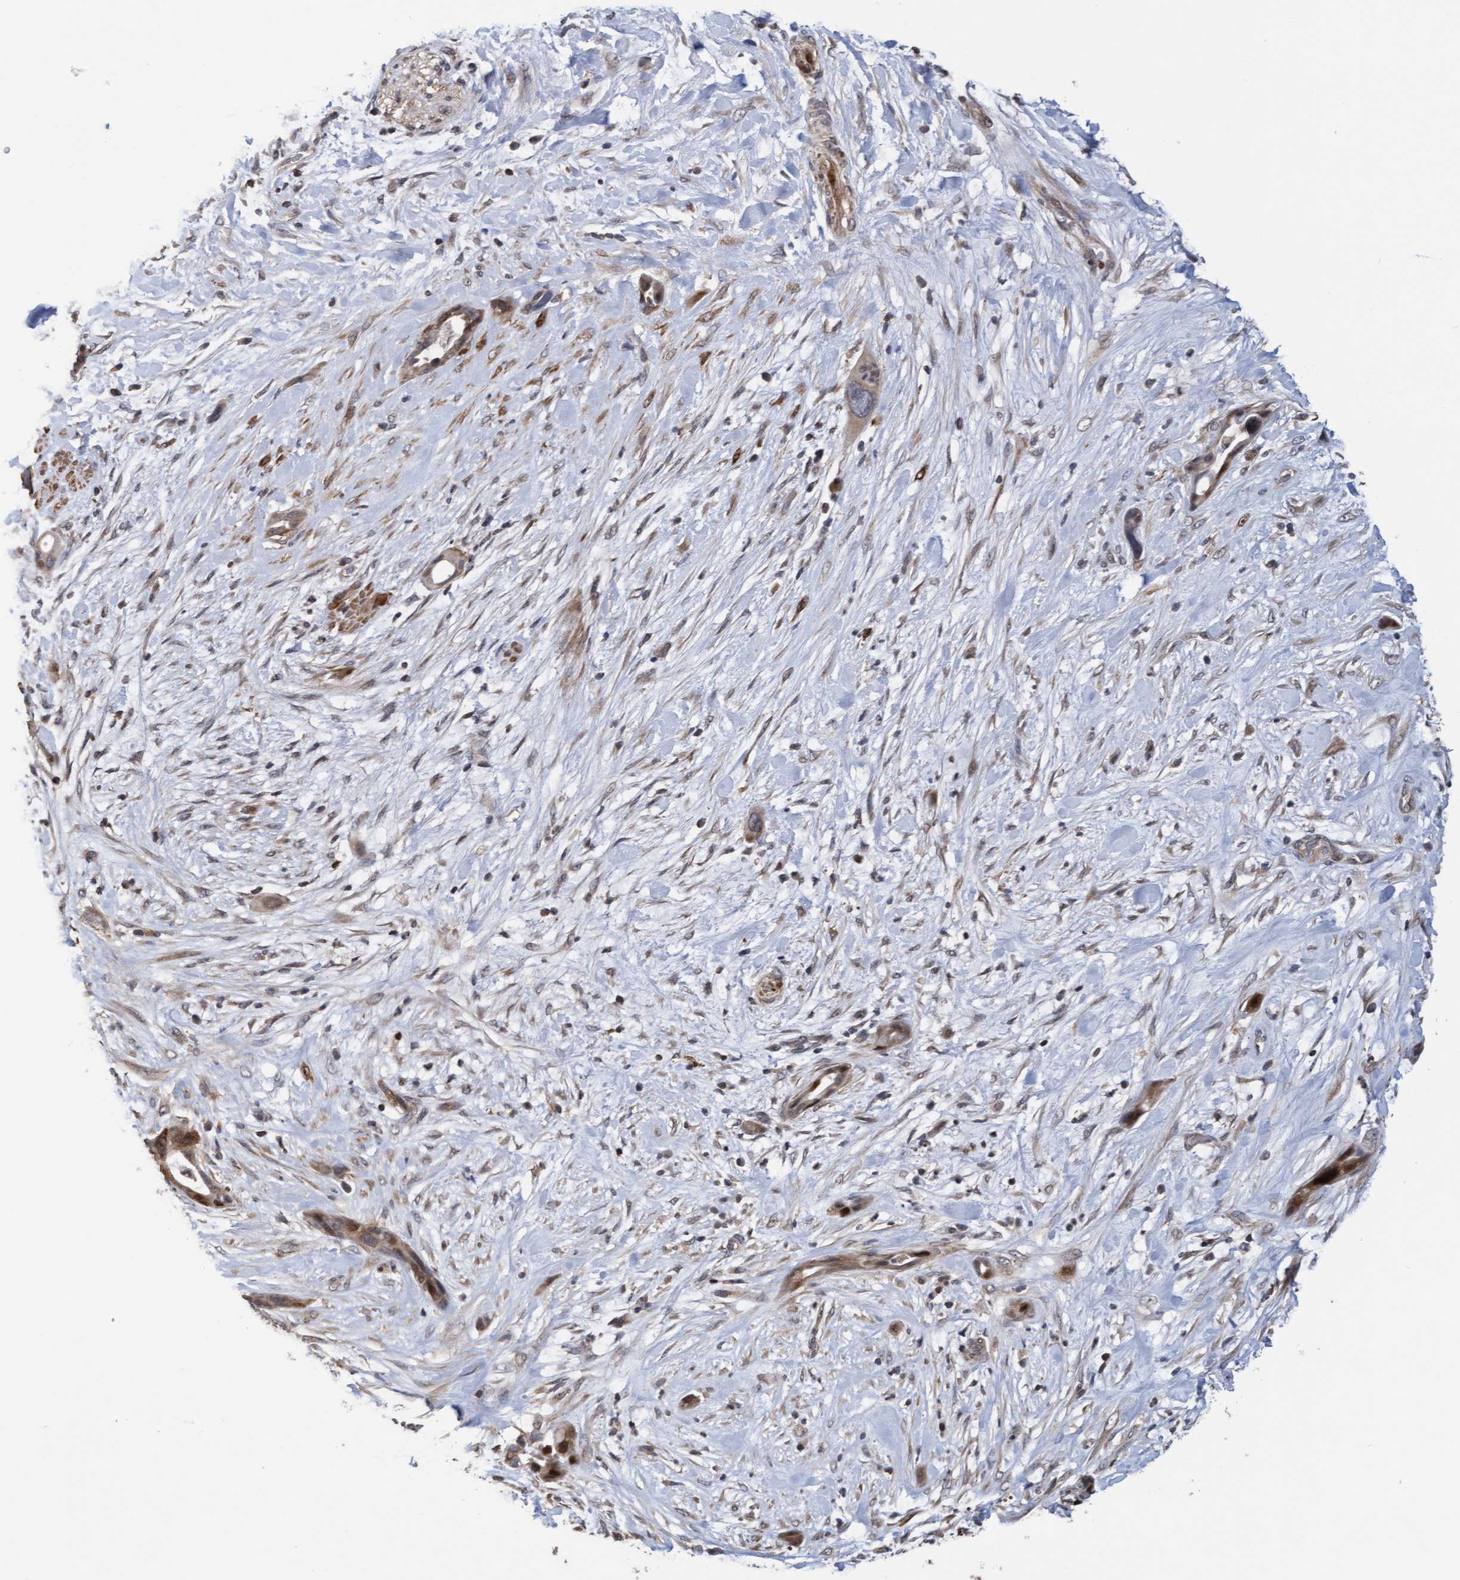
{"staining": {"intensity": "moderate", "quantity": ">75%", "location": "cytoplasmic/membranous"}, "tissue": "pancreatic cancer", "cell_type": "Tumor cells", "image_type": "cancer", "snomed": [{"axis": "morphology", "description": "Adenocarcinoma, NOS"}, {"axis": "topography", "description": "Pancreas"}], "caption": "The histopathology image demonstrates immunohistochemical staining of pancreatic cancer (adenocarcinoma). There is moderate cytoplasmic/membranous positivity is appreciated in approximately >75% of tumor cells.", "gene": "SLBP", "patient": {"sex": "male", "age": 59}}